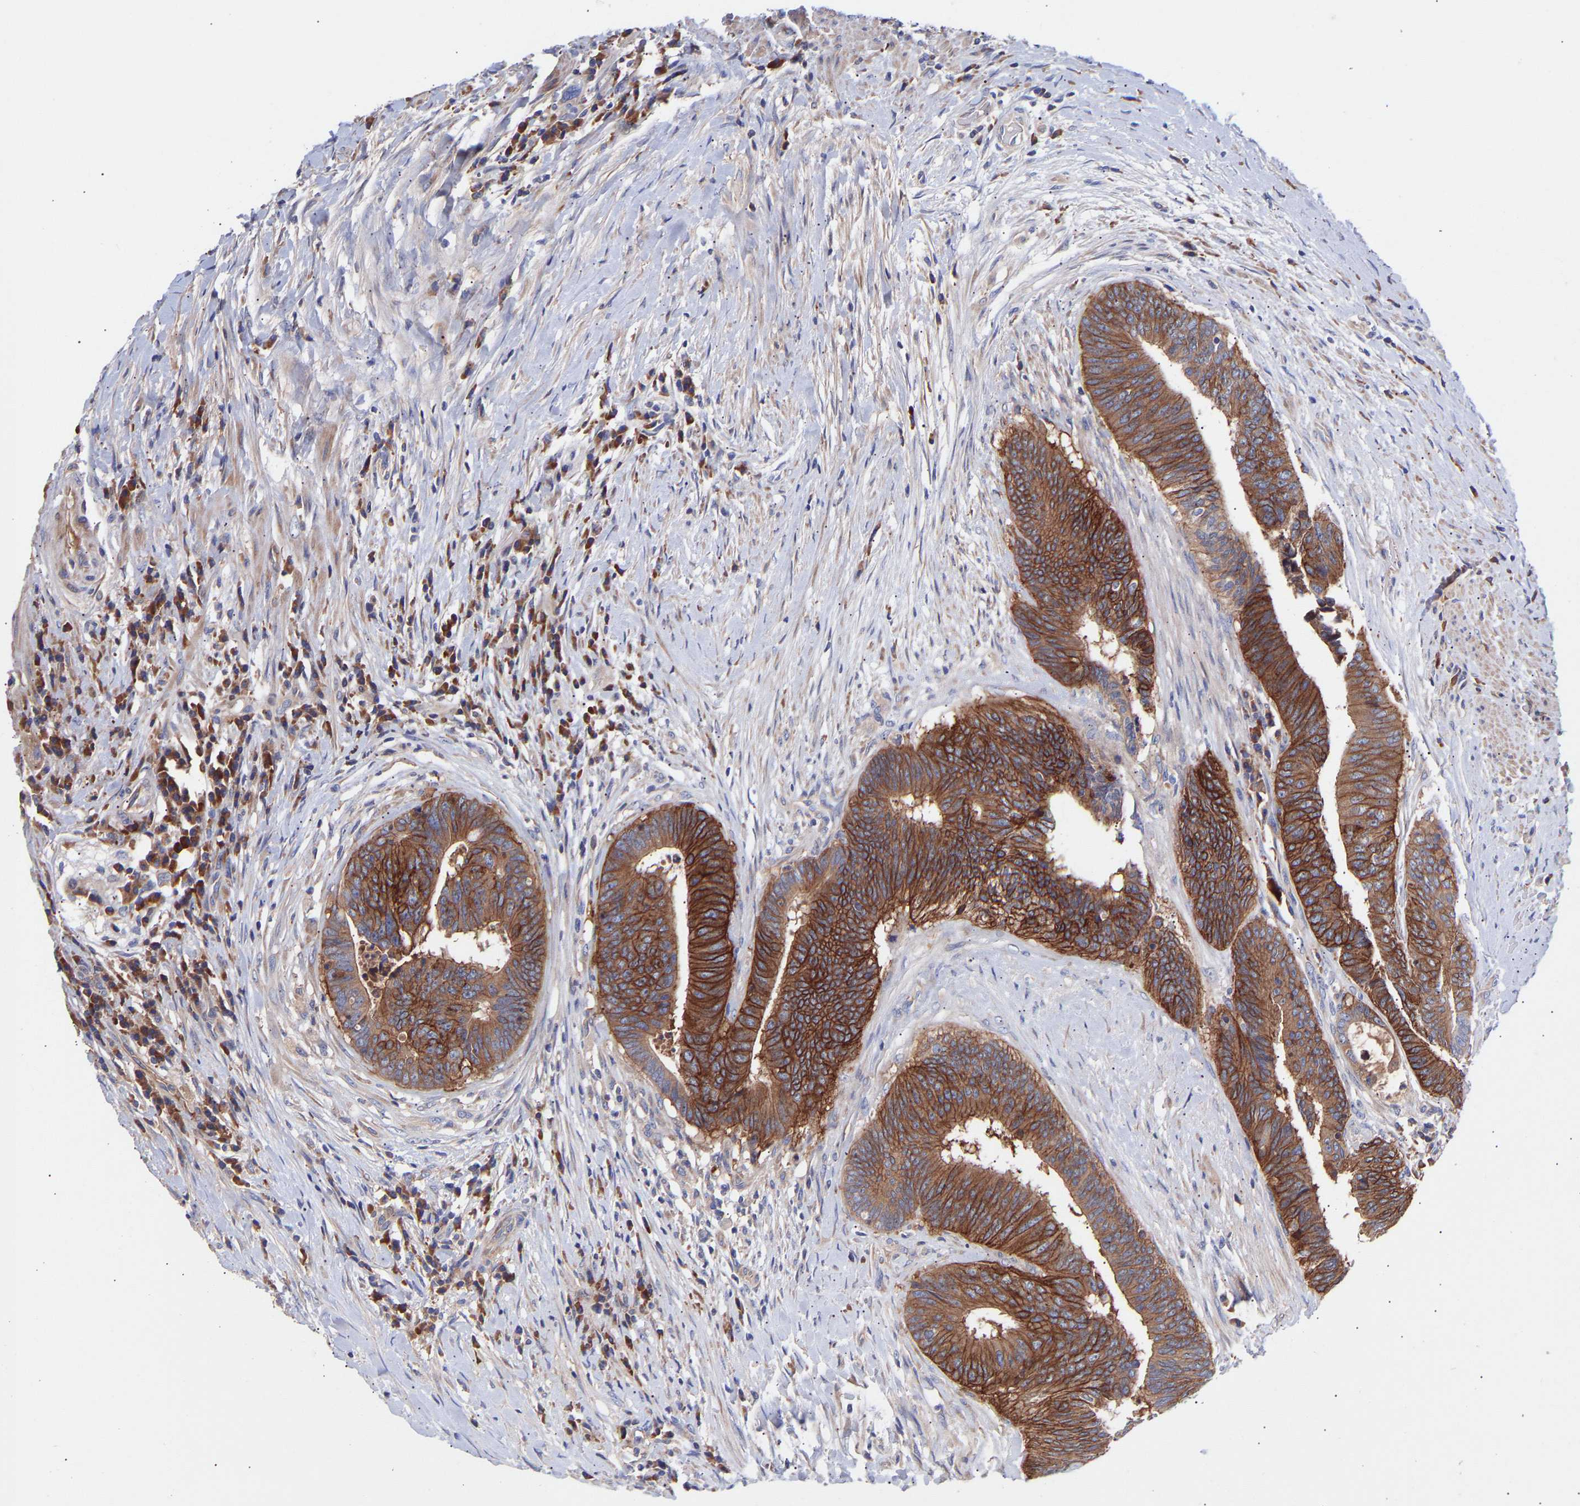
{"staining": {"intensity": "strong", "quantity": ">75%", "location": "cytoplasmic/membranous"}, "tissue": "colorectal cancer", "cell_type": "Tumor cells", "image_type": "cancer", "snomed": [{"axis": "morphology", "description": "Adenocarcinoma, NOS"}, {"axis": "topography", "description": "Rectum"}], "caption": "Immunohistochemical staining of adenocarcinoma (colorectal) shows high levels of strong cytoplasmic/membranous positivity in about >75% of tumor cells.", "gene": "AIMP2", "patient": {"sex": "male", "age": 72}}